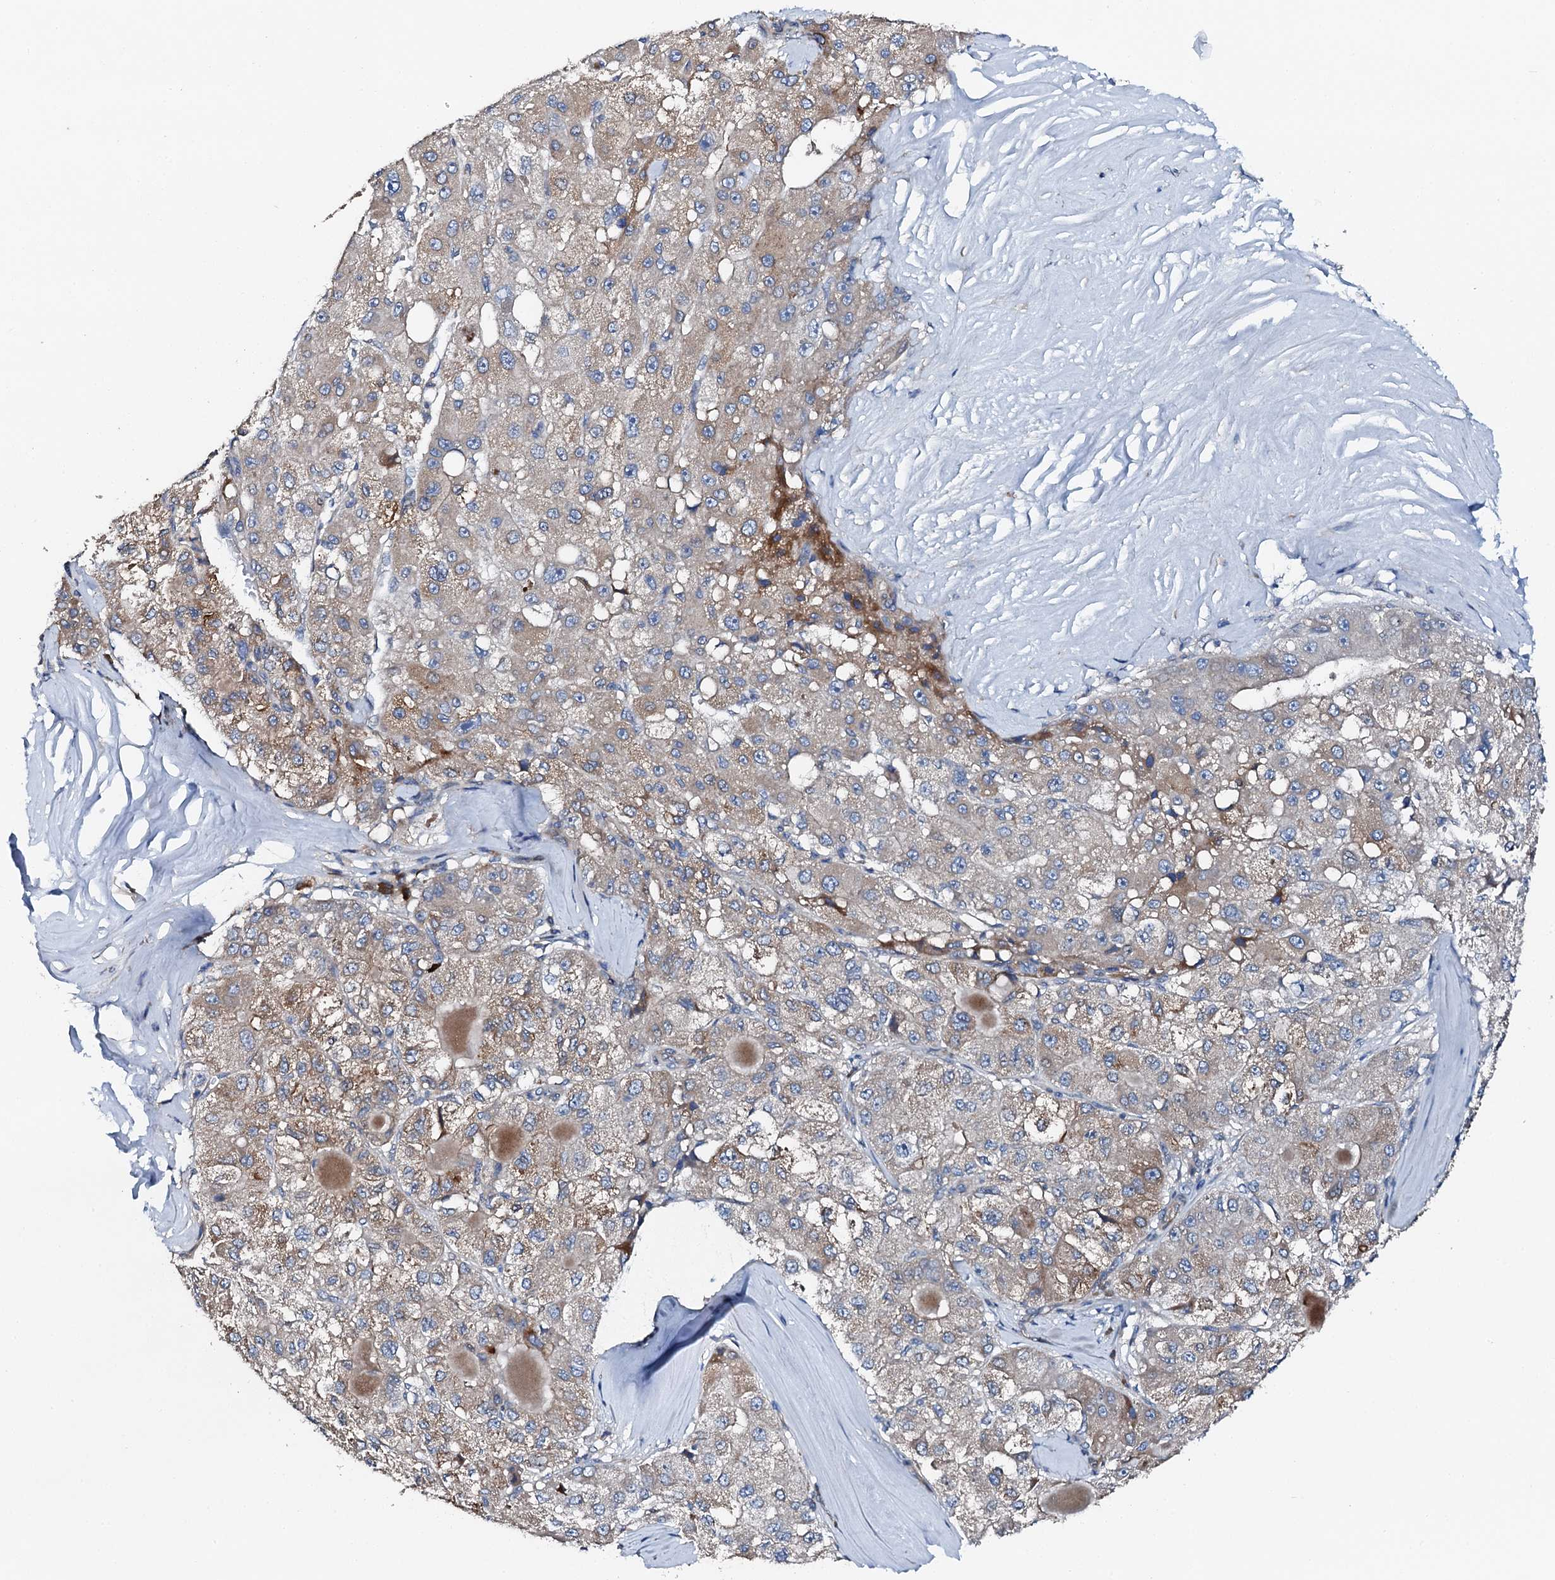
{"staining": {"intensity": "moderate", "quantity": "<25%", "location": "cytoplasmic/membranous"}, "tissue": "liver cancer", "cell_type": "Tumor cells", "image_type": "cancer", "snomed": [{"axis": "morphology", "description": "Carcinoma, Hepatocellular, NOS"}, {"axis": "topography", "description": "Liver"}], "caption": "Brown immunohistochemical staining in liver hepatocellular carcinoma demonstrates moderate cytoplasmic/membranous positivity in about <25% of tumor cells. (DAB (3,3'-diaminobenzidine) IHC with brightfield microscopy, high magnification).", "gene": "GFOD2", "patient": {"sex": "male", "age": 80}}